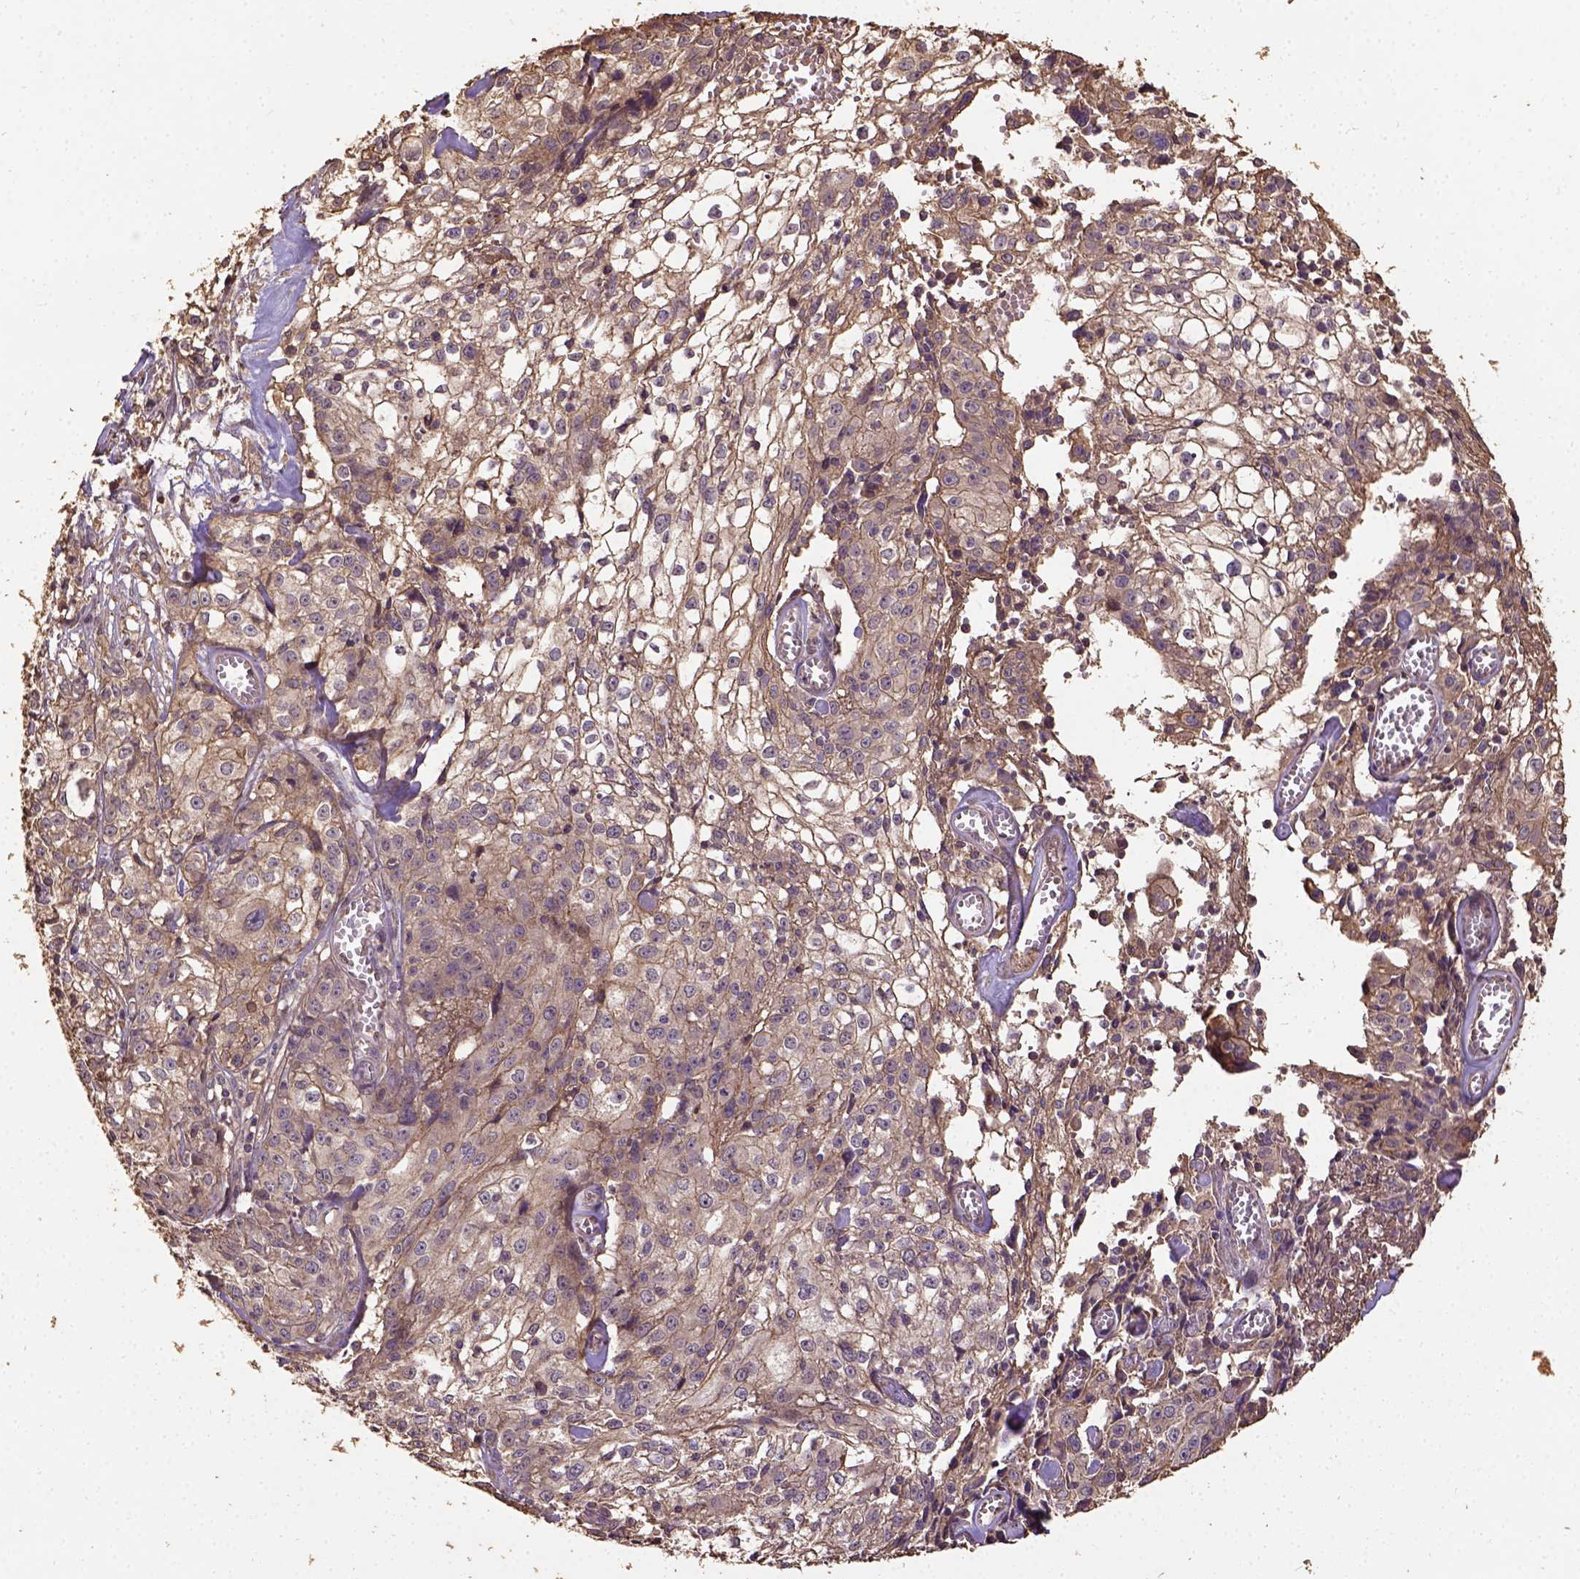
{"staining": {"intensity": "moderate", "quantity": "25%-75%", "location": "cytoplasmic/membranous"}, "tissue": "cervical cancer", "cell_type": "Tumor cells", "image_type": "cancer", "snomed": [{"axis": "morphology", "description": "Squamous cell carcinoma, NOS"}, {"axis": "topography", "description": "Cervix"}], "caption": "This micrograph displays cervical cancer stained with IHC to label a protein in brown. The cytoplasmic/membranous of tumor cells show moderate positivity for the protein. Nuclei are counter-stained blue.", "gene": "ATP1B3", "patient": {"sex": "female", "age": 85}}